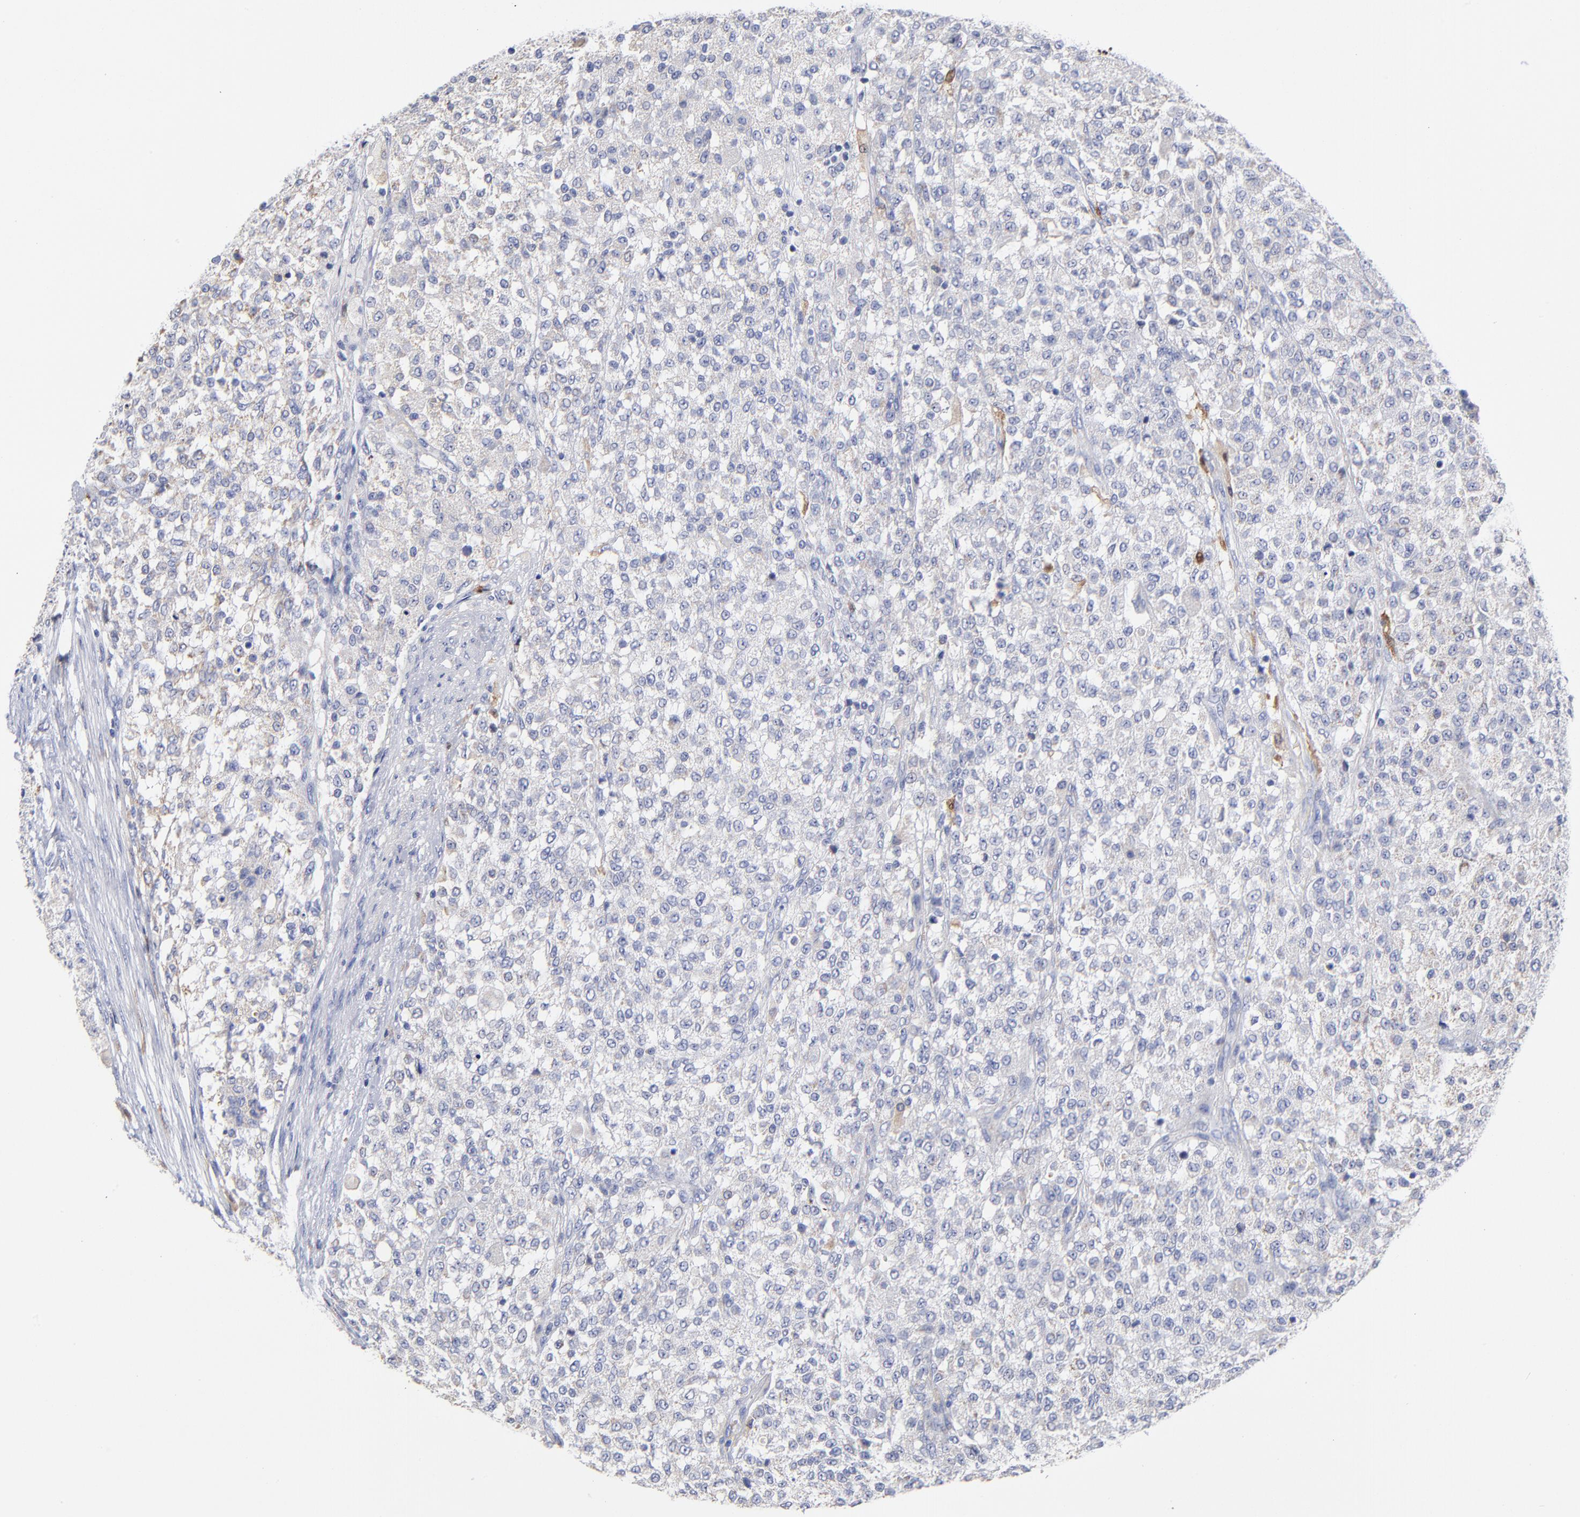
{"staining": {"intensity": "negative", "quantity": "none", "location": "none"}, "tissue": "testis cancer", "cell_type": "Tumor cells", "image_type": "cancer", "snomed": [{"axis": "morphology", "description": "Seminoma, NOS"}, {"axis": "topography", "description": "Testis"}], "caption": "There is no significant expression in tumor cells of testis cancer (seminoma).", "gene": "PTP4A1", "patient": {"sex": "male", "age": 59}}